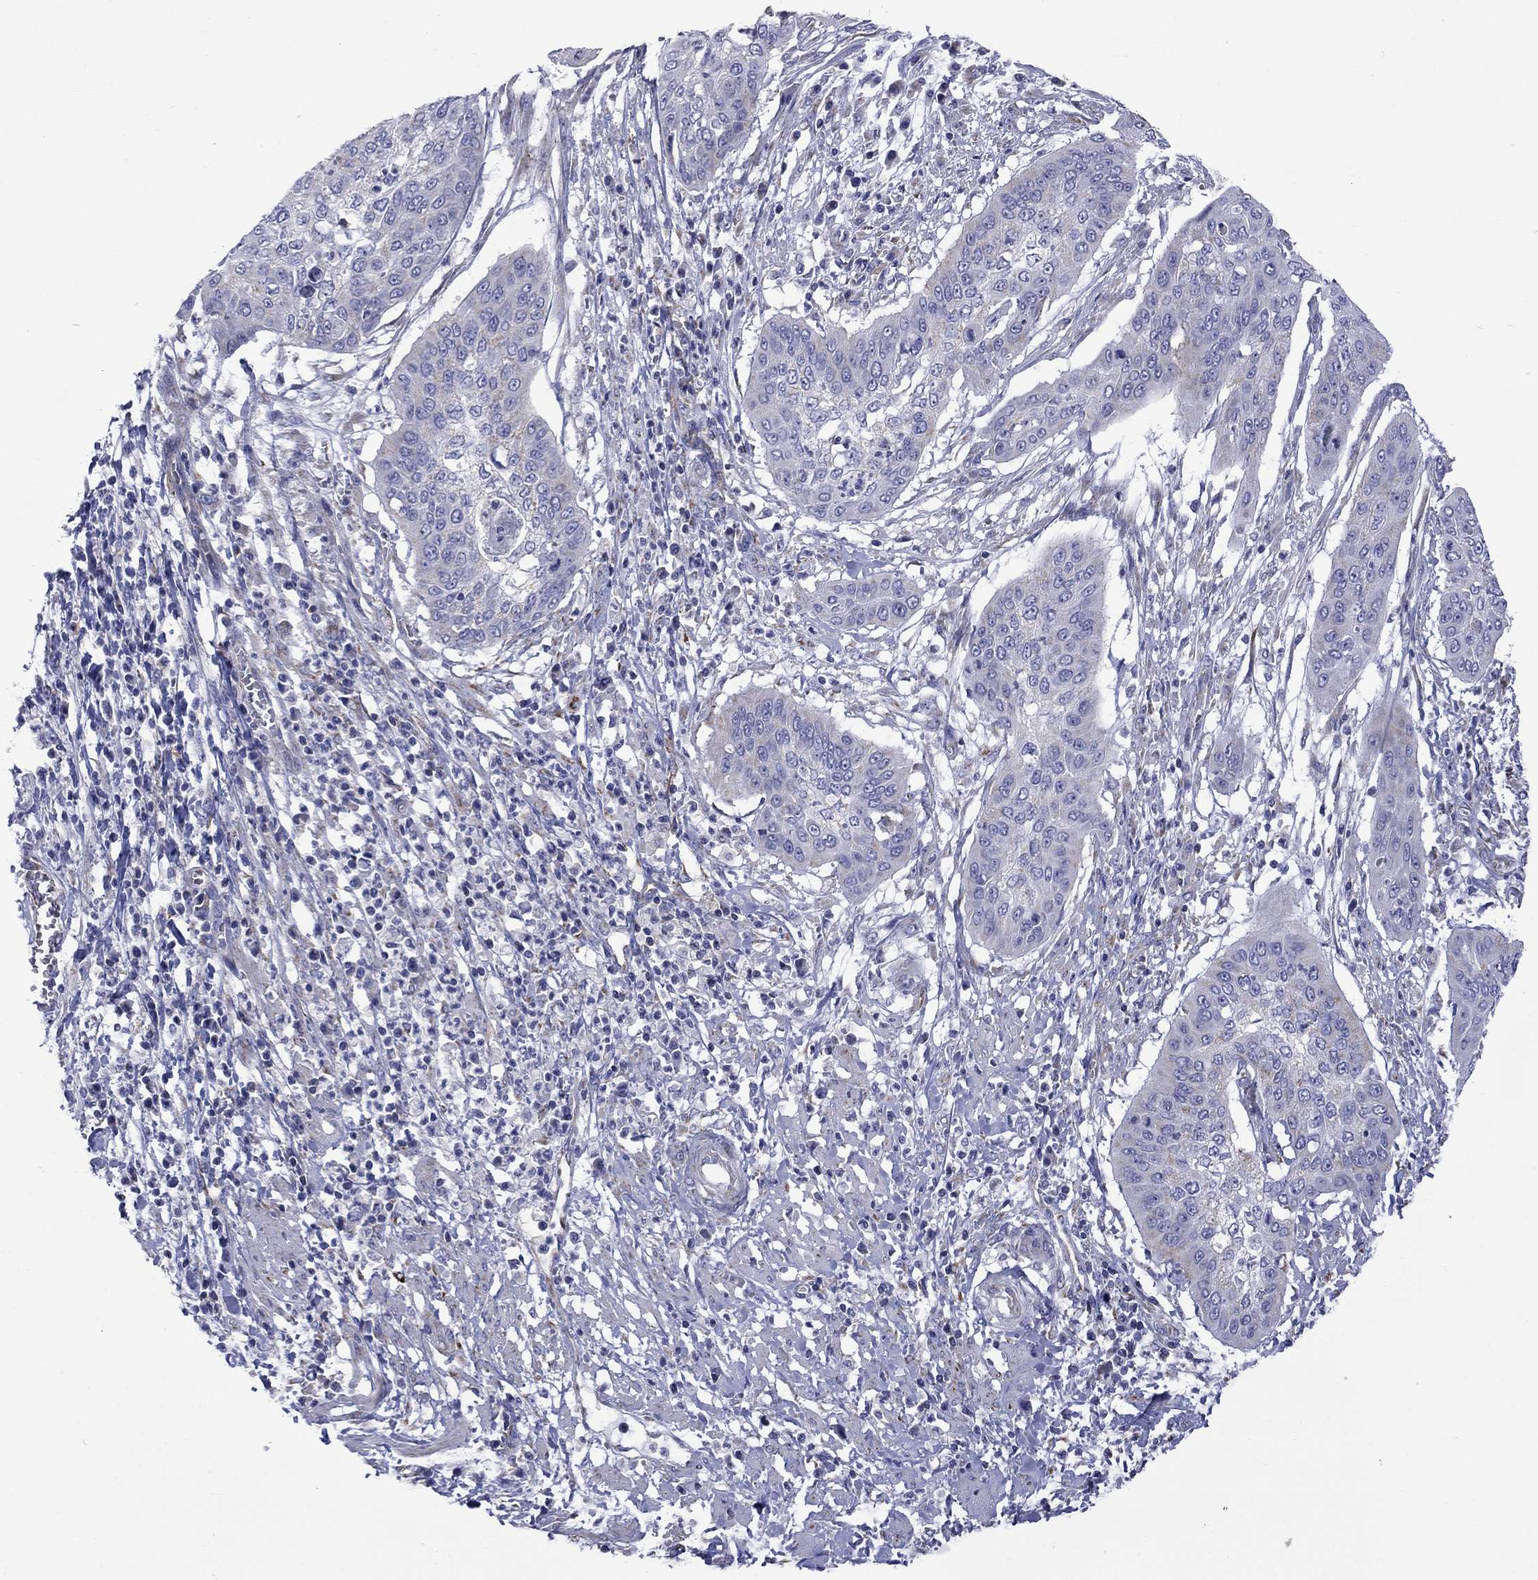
{"staining": {"intensity": "negative", "quantity": "none", "location": "none"}, "tissue": "cervical cancer", "cell_type": "Tumor cells", "image_type": "cancer", "snomed": [{"axis": "morphology", "description": "Squamous cell carcinoma, NOS"}, {"axis": "topography", "description": "Cervix"}], "caption": "High magnification brightfield microscopy of squamous cell carcinoma (cervical) stained with DAB (3,3'-diaminobenzidine) (brown) and counterstained with hematoxylin (blue): tumor cells show no significant expression. (DAB (3,3'-diaminobenzidine) immunohistochemistry (IHC) with hematoxylin counter stain).", "gene": "CISD1", "patient": {"sex": "female", "age": 39}}